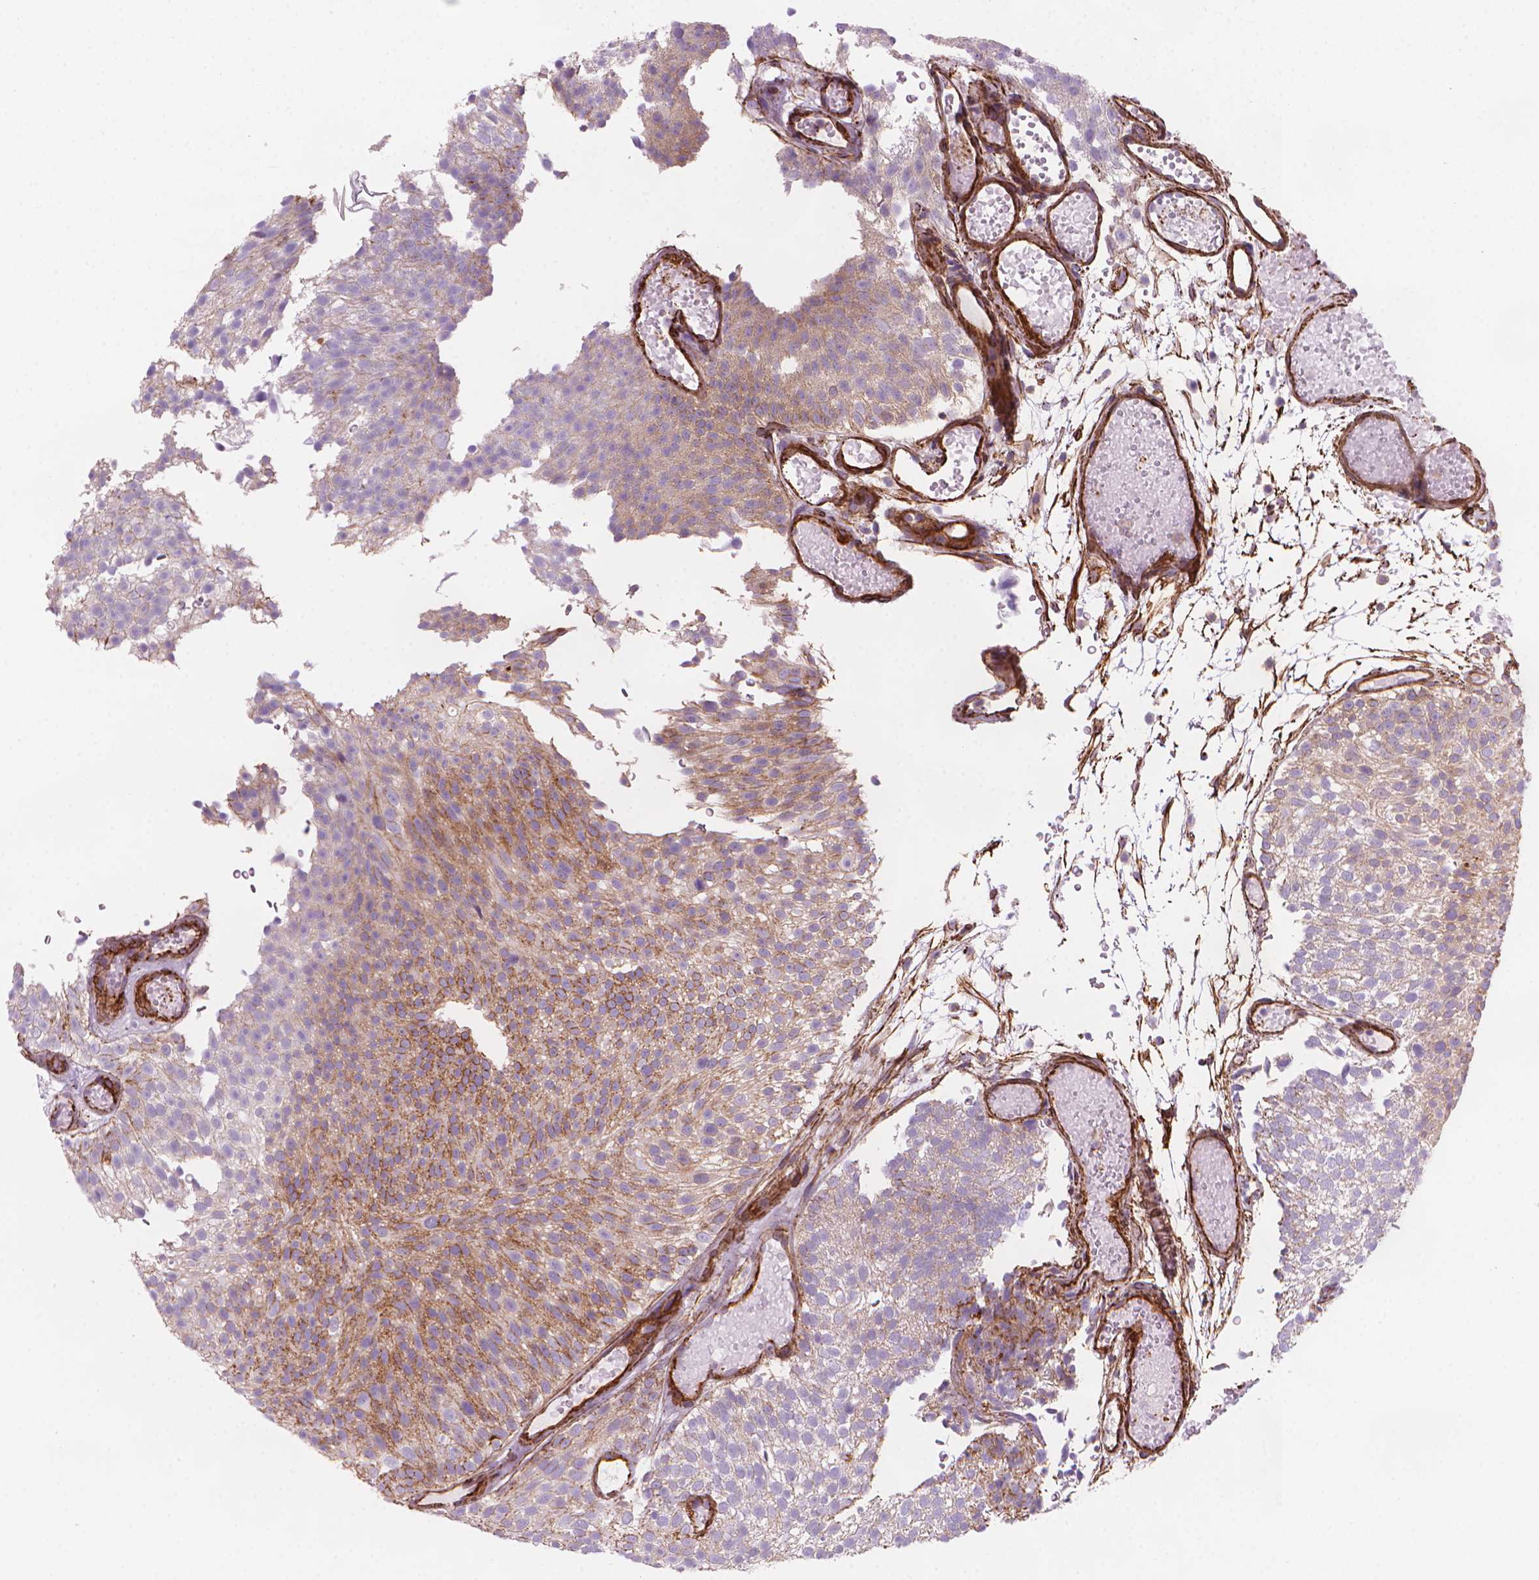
{"staining": {"intensity": "moderate", "quantity": "<25%", "location": "cytoplasmic/membranous"}, "tissue": "urothelial cancer", "cell_type": "Tumor cells", "image_type": "cancer", "snomed": [{"axis": "morphology", "description": "Urothelial carcinoma, Low grade"}, {"axis": "topography", "description": "Urinary bladder"}], "caption": "Immunohistochemistry (IHC) of low-grade urothelial carcinoma displays low levels of moderate cytoplasmic/membranous expression in about <25% of tumor cells.", "gene": "PATJ", "patient": {"sex": "male", "age": 78}}